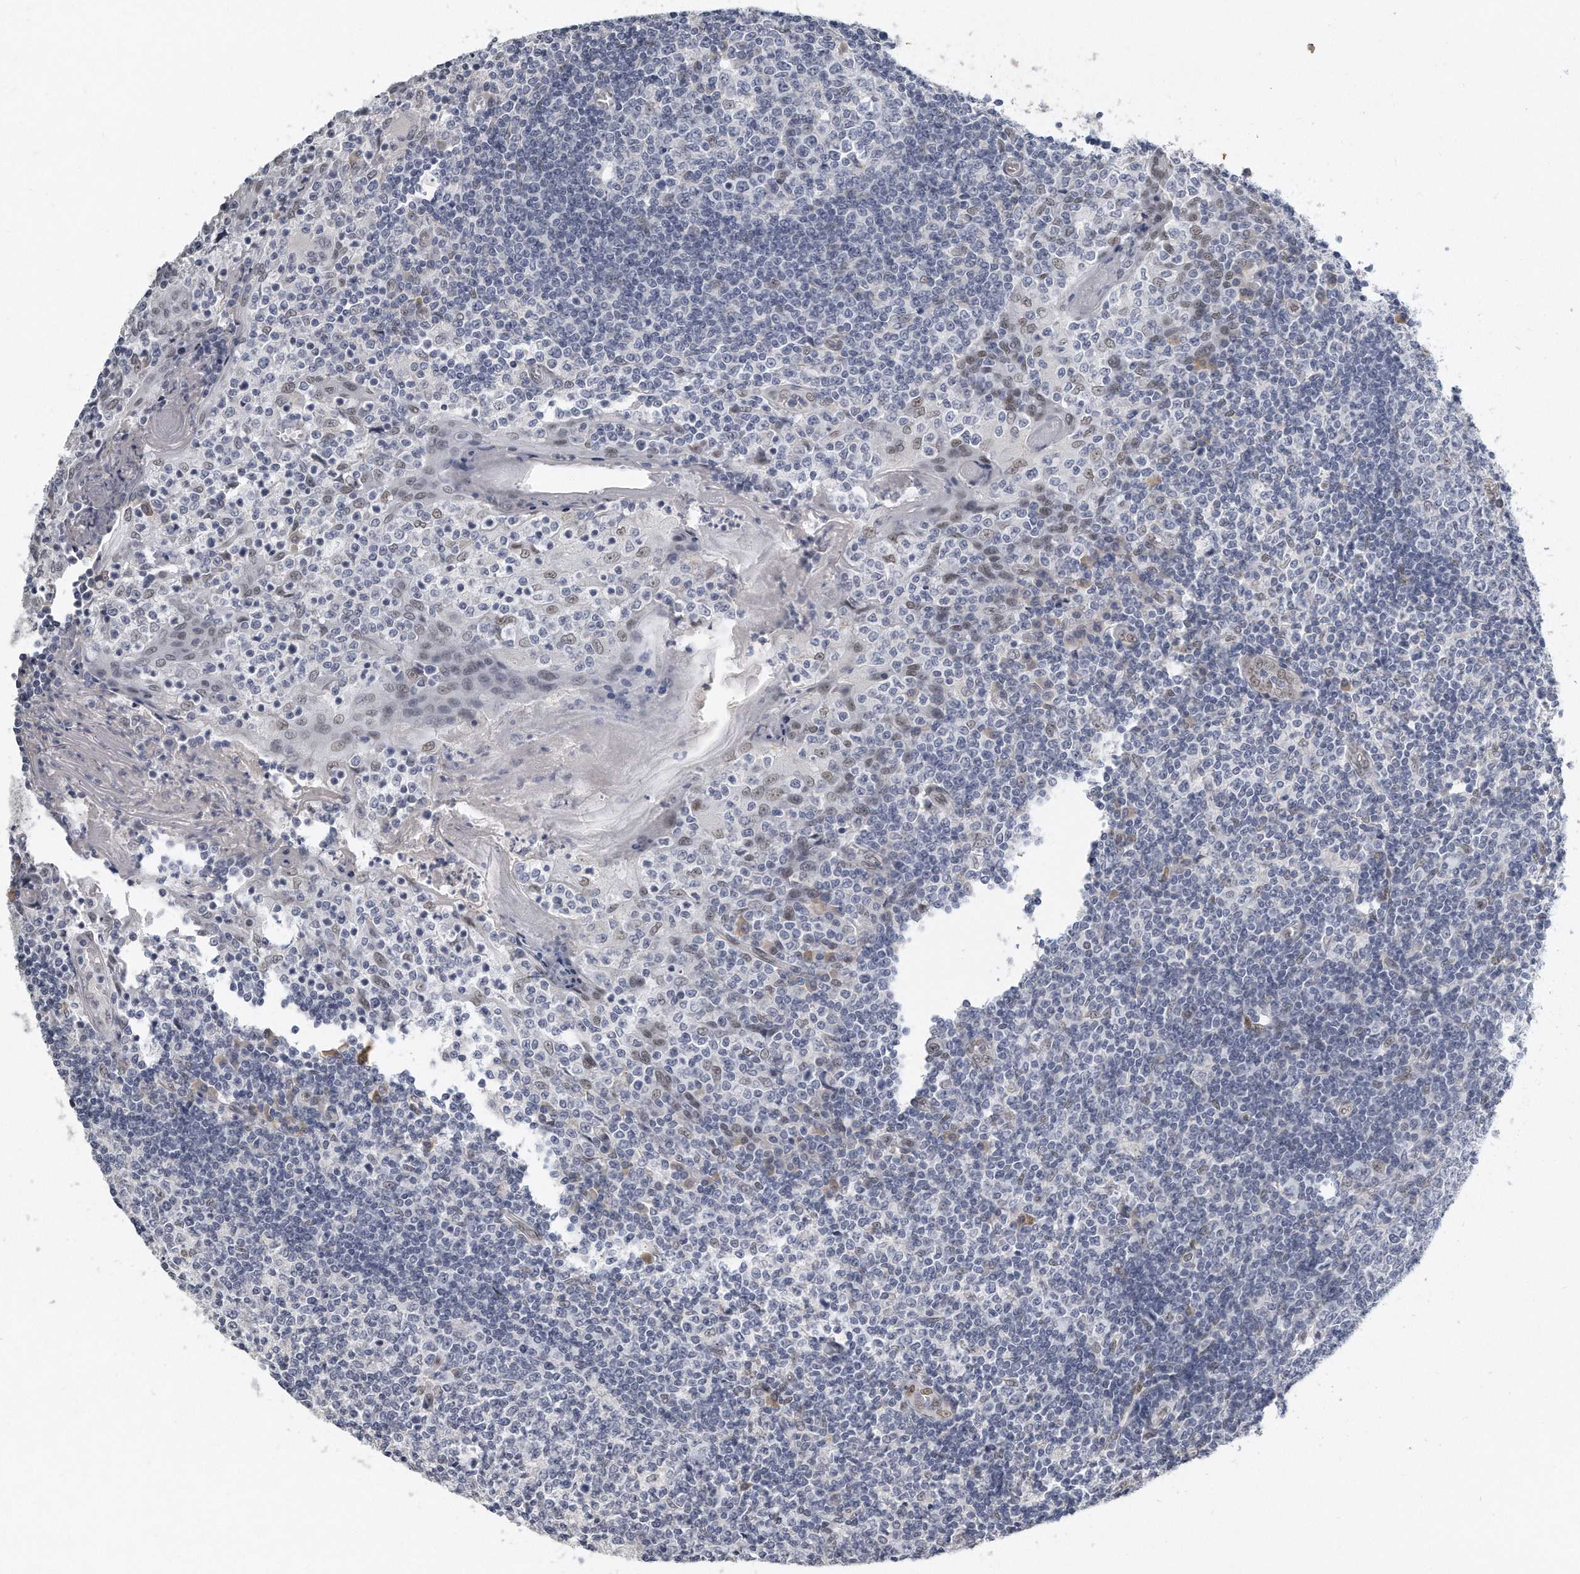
{"staining": {"intensity": "negative", "quantity": "none", "location": "none"}, "tissue": "tonsil", "cell_type": "Germinal center cells", "image_type": "normal", "snomed": [{"axis": "morphology", "description": "Normal tissue, NOS"}, {"axis": "topography", "description": "Tonsil"}], "caption": "Image shows no protein expression in germinal center cells of benign tonsil.", "gene": "CTBP2", "patient": {"sex": "female", "age": 19}}